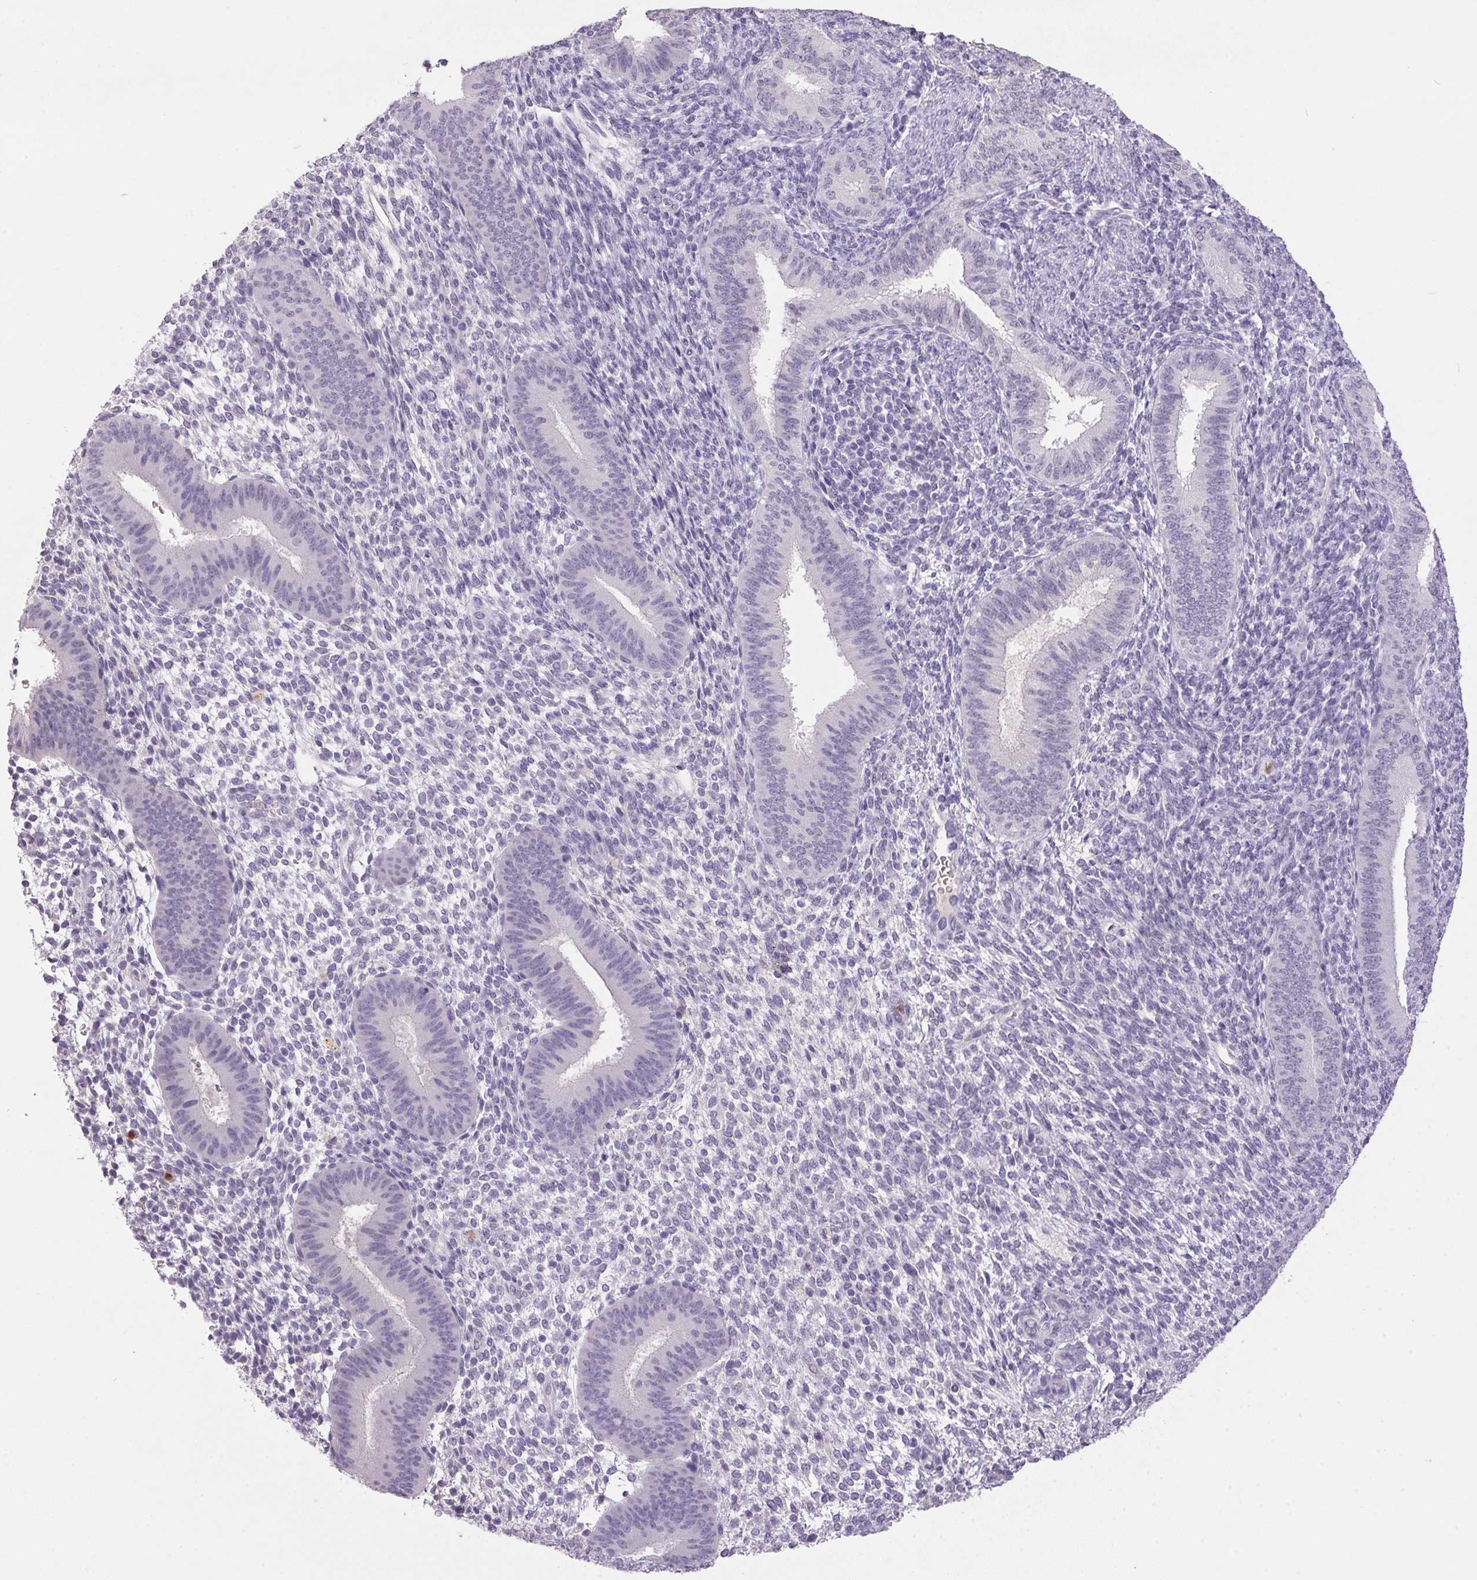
{"staining": {"intensity": "negative", "quantity": "none", "location": "none"}, "tissue": "endometrium", "cell_type": "Cells in endometrial stroma", "image_type": "normal", "snomed": [{"axis": "morphology", "description": "Normal tissue, NOS"}, {"axis": "topography", "description": "Endometrium"}], "caption": "This is an immunohistochemistry image of normal human endometrium. There is no staining in cells in endometrial stroma.", "gene": "TRDN", "patient": {"sex": "female", "age": 39}}